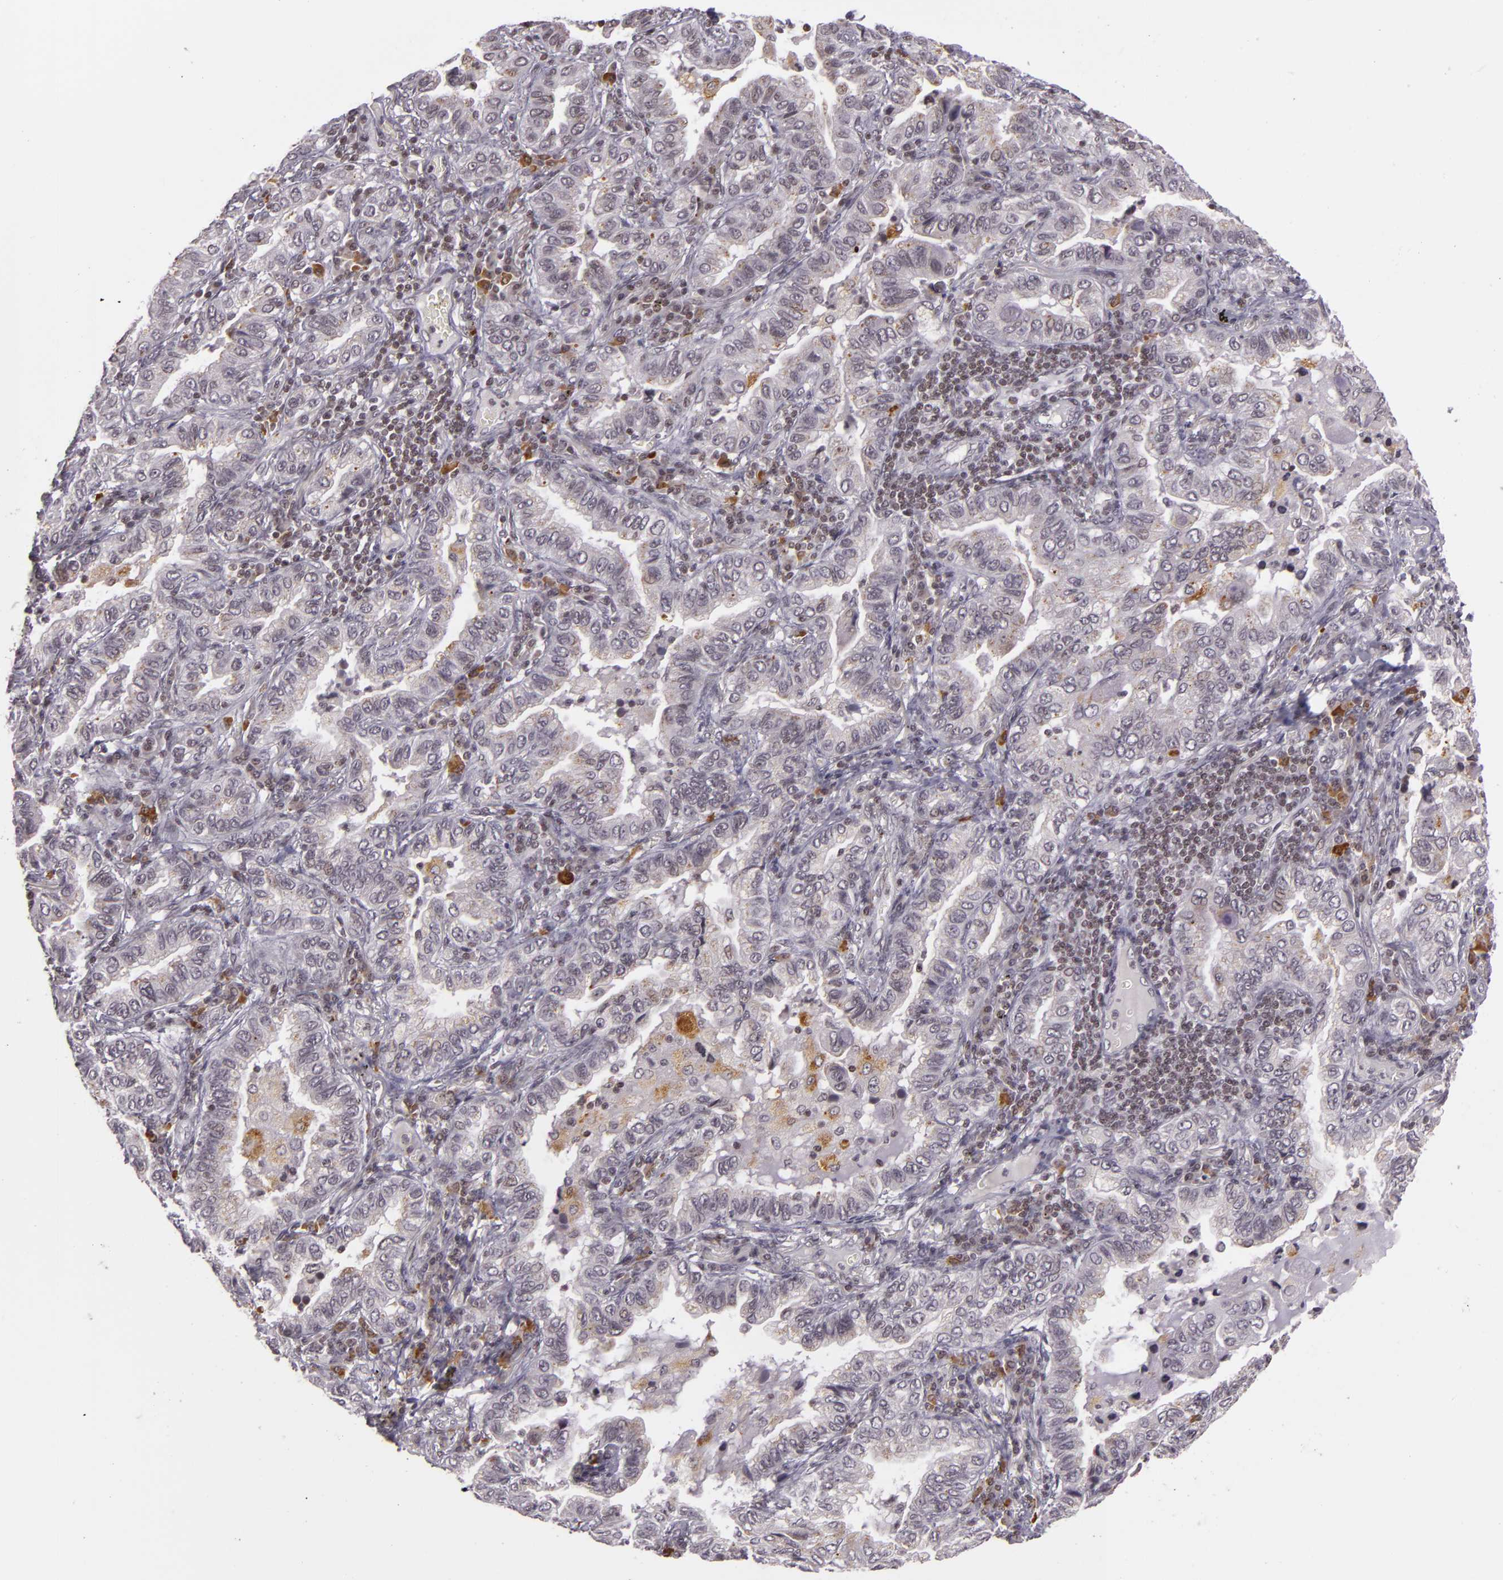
{"staining": {"intensity": "weak", "quantity": "<25%", "location": "cytoplasmic/membranous,nuclear"}, "tissue": "lung cancer", "cell_type": "Tumor cells", "image_type": "cancer", "snomed": [{"axis": "morphology", "description": "Adenocarcinoma, NOS"}, {"axis": "topography", "description": "Lung"}], "caption": "A micrograph of human lung cancer is negative for staining in tumor cells.", "gene": "ZFX", "patient": {"sex": "female", "age": 50}}